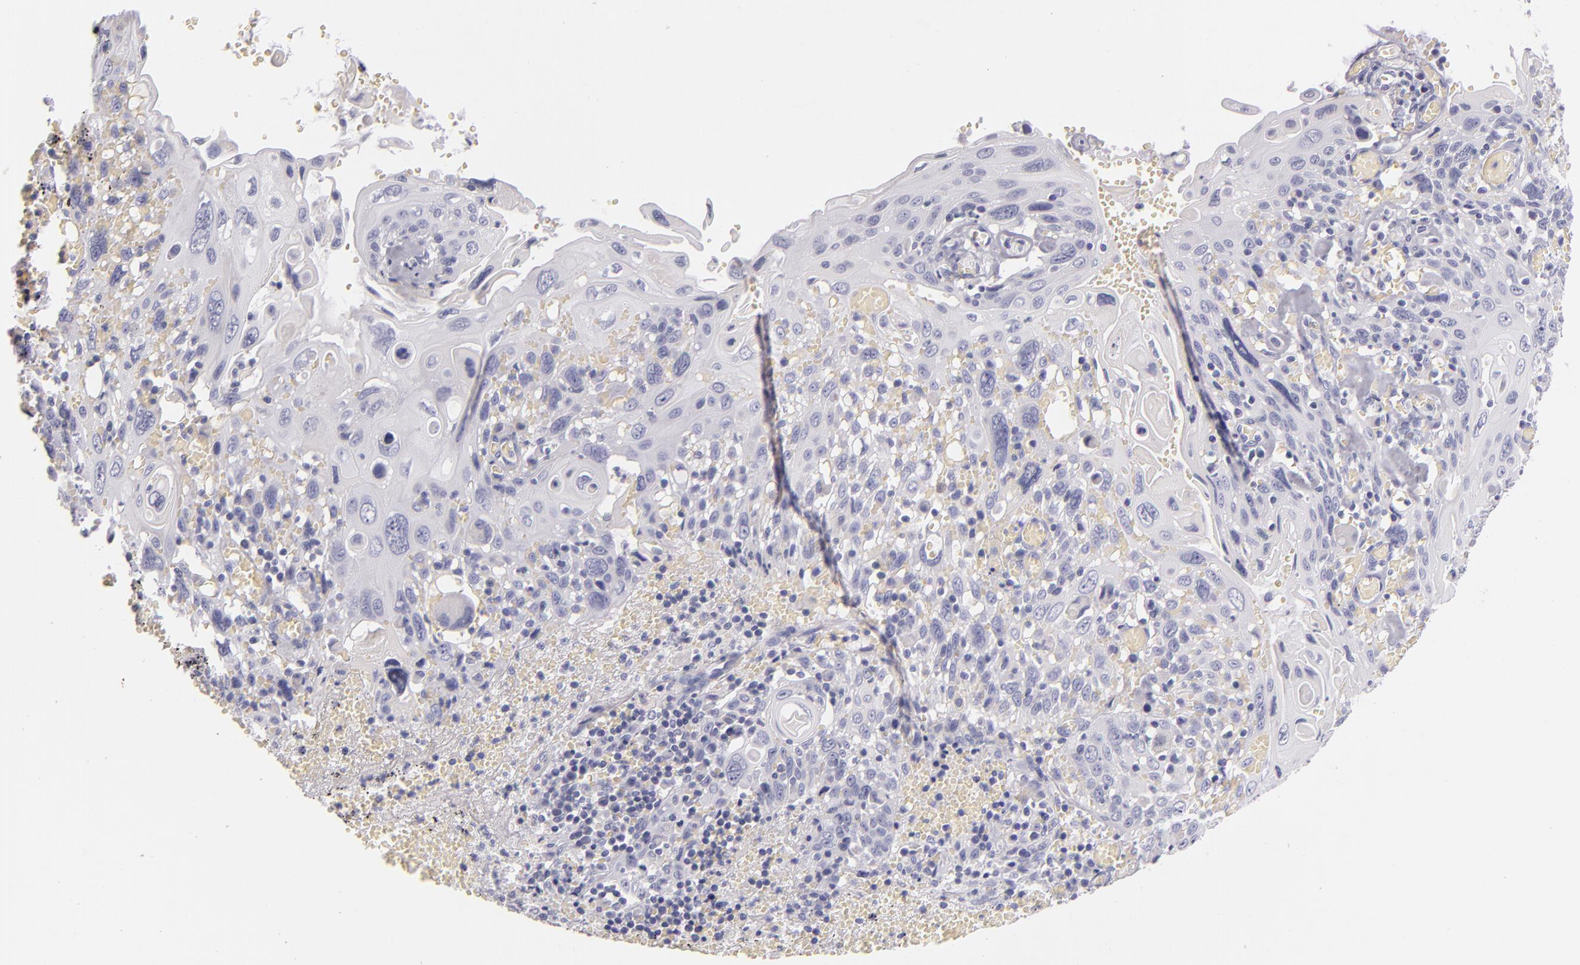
{"staining": {"intensity": "negative", "quantity": "none", "location": "none"}, "tissue": "cervical cancer", "cell_type": "Tumor cells", "image_type": "cancer", "snomed": [{"axis": "morphology", "description": "Squamous cell carcinoma, NOS"}, {"axis": "topography", "description": "Cervix"}], "caption": "Protein analysis of squamous cell carcinoma (cervical) exhibits no significant staining in tumor cells. (Stains: DAB (3,3'-diaminobenzidine) immunohistochemistry with hematoxylin counter stain, Microscopy: brightfield microscopy at high magnification).", "gene": "FABP1", "patient": {"sex": "female", "age": 54}}